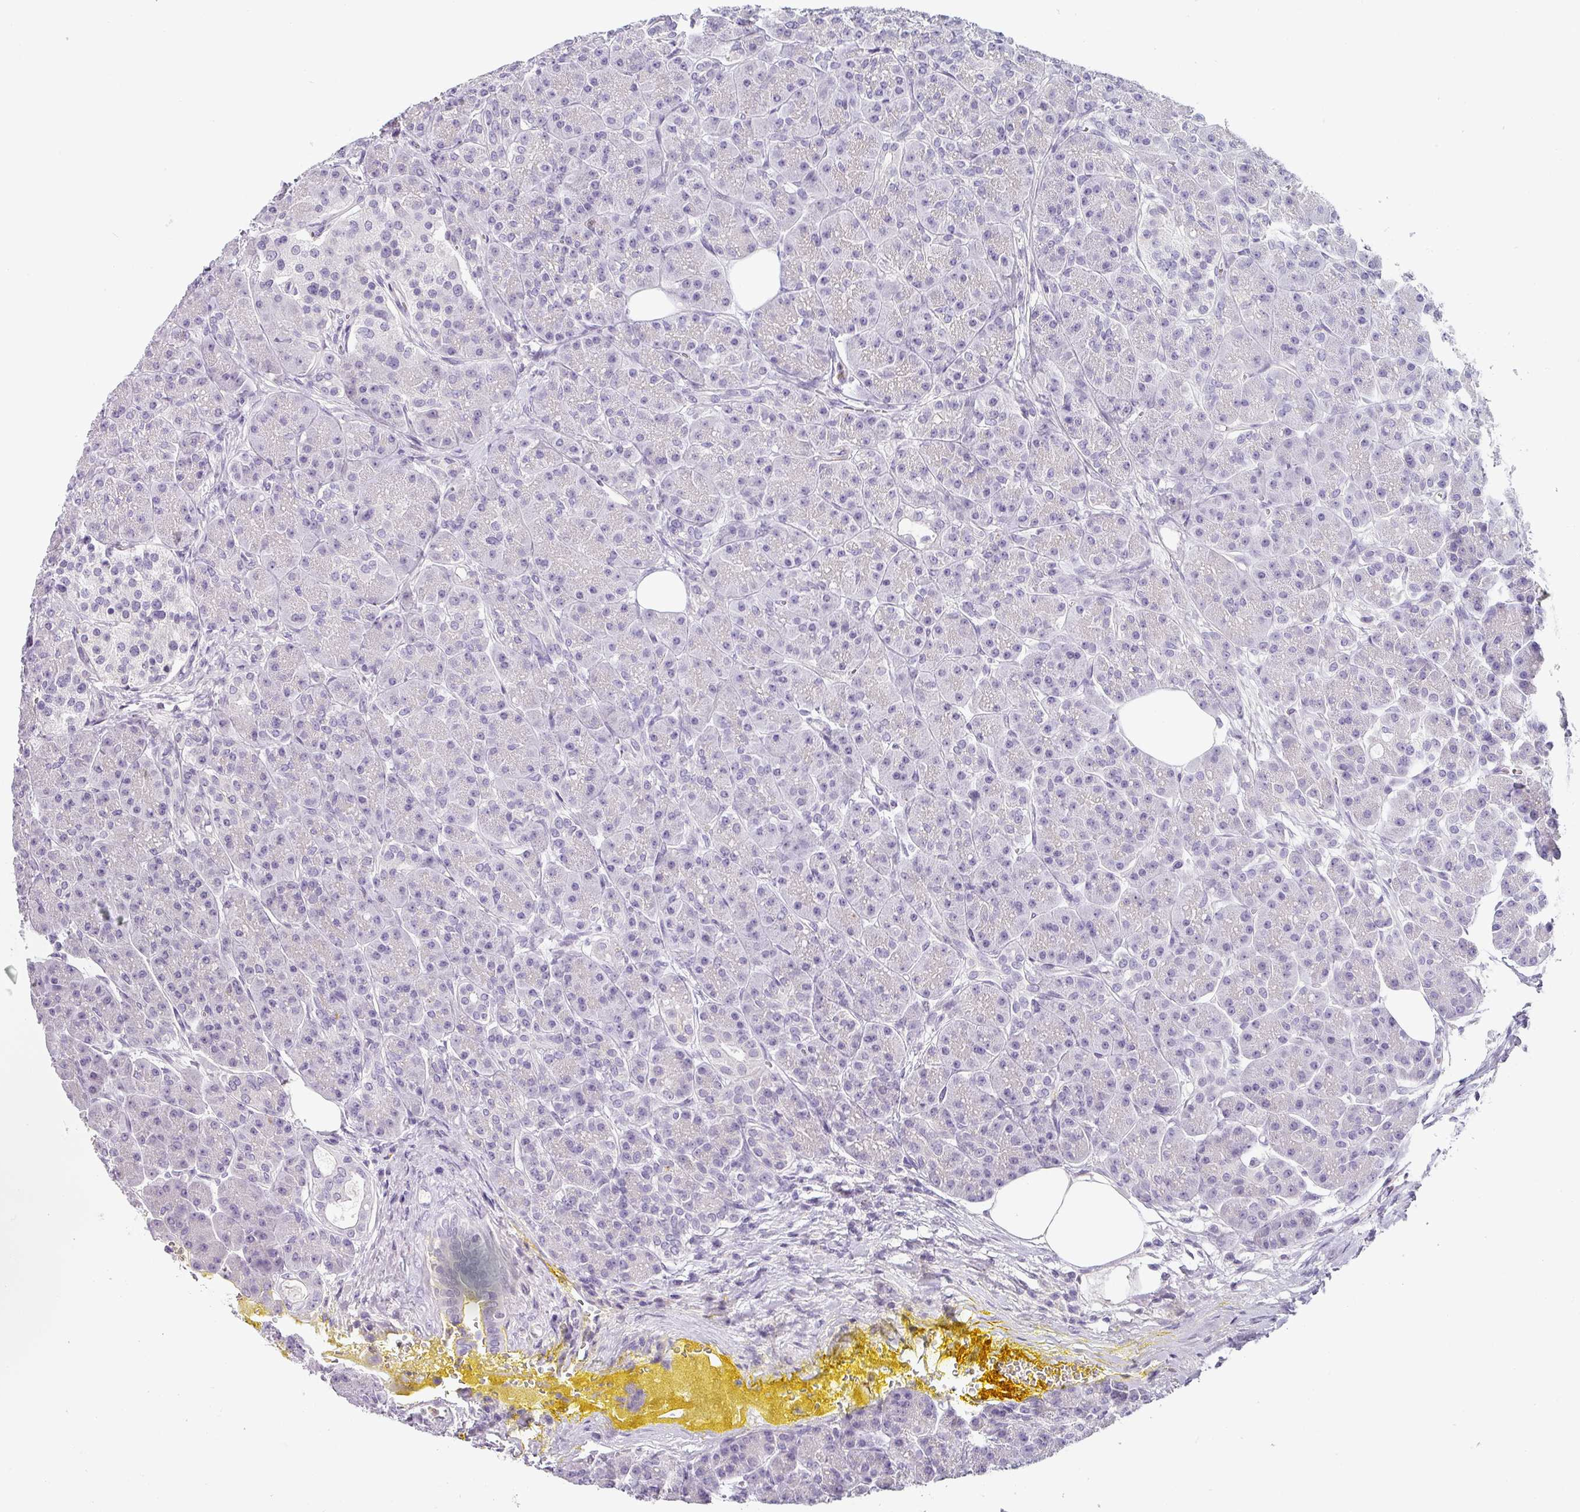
{"staining": {"intensity": "negative", "quantity": "none", "location": "none"}, "tissue": "pancreas", "cell_type": "Exocrine glandular cells", "image_type": "normal", "snomed": [{"axis": "morphology", "description": "Normal tissue, NOS"}, {"axis": "topography", "description": "Pancreas"}], "caption": "This is an immunohistochemistry image of unremarkable pancreas. There is no expression in exocrine glandular cells.", "gene": "BTLA", "patient": {"sex": "male", "age": 63}}